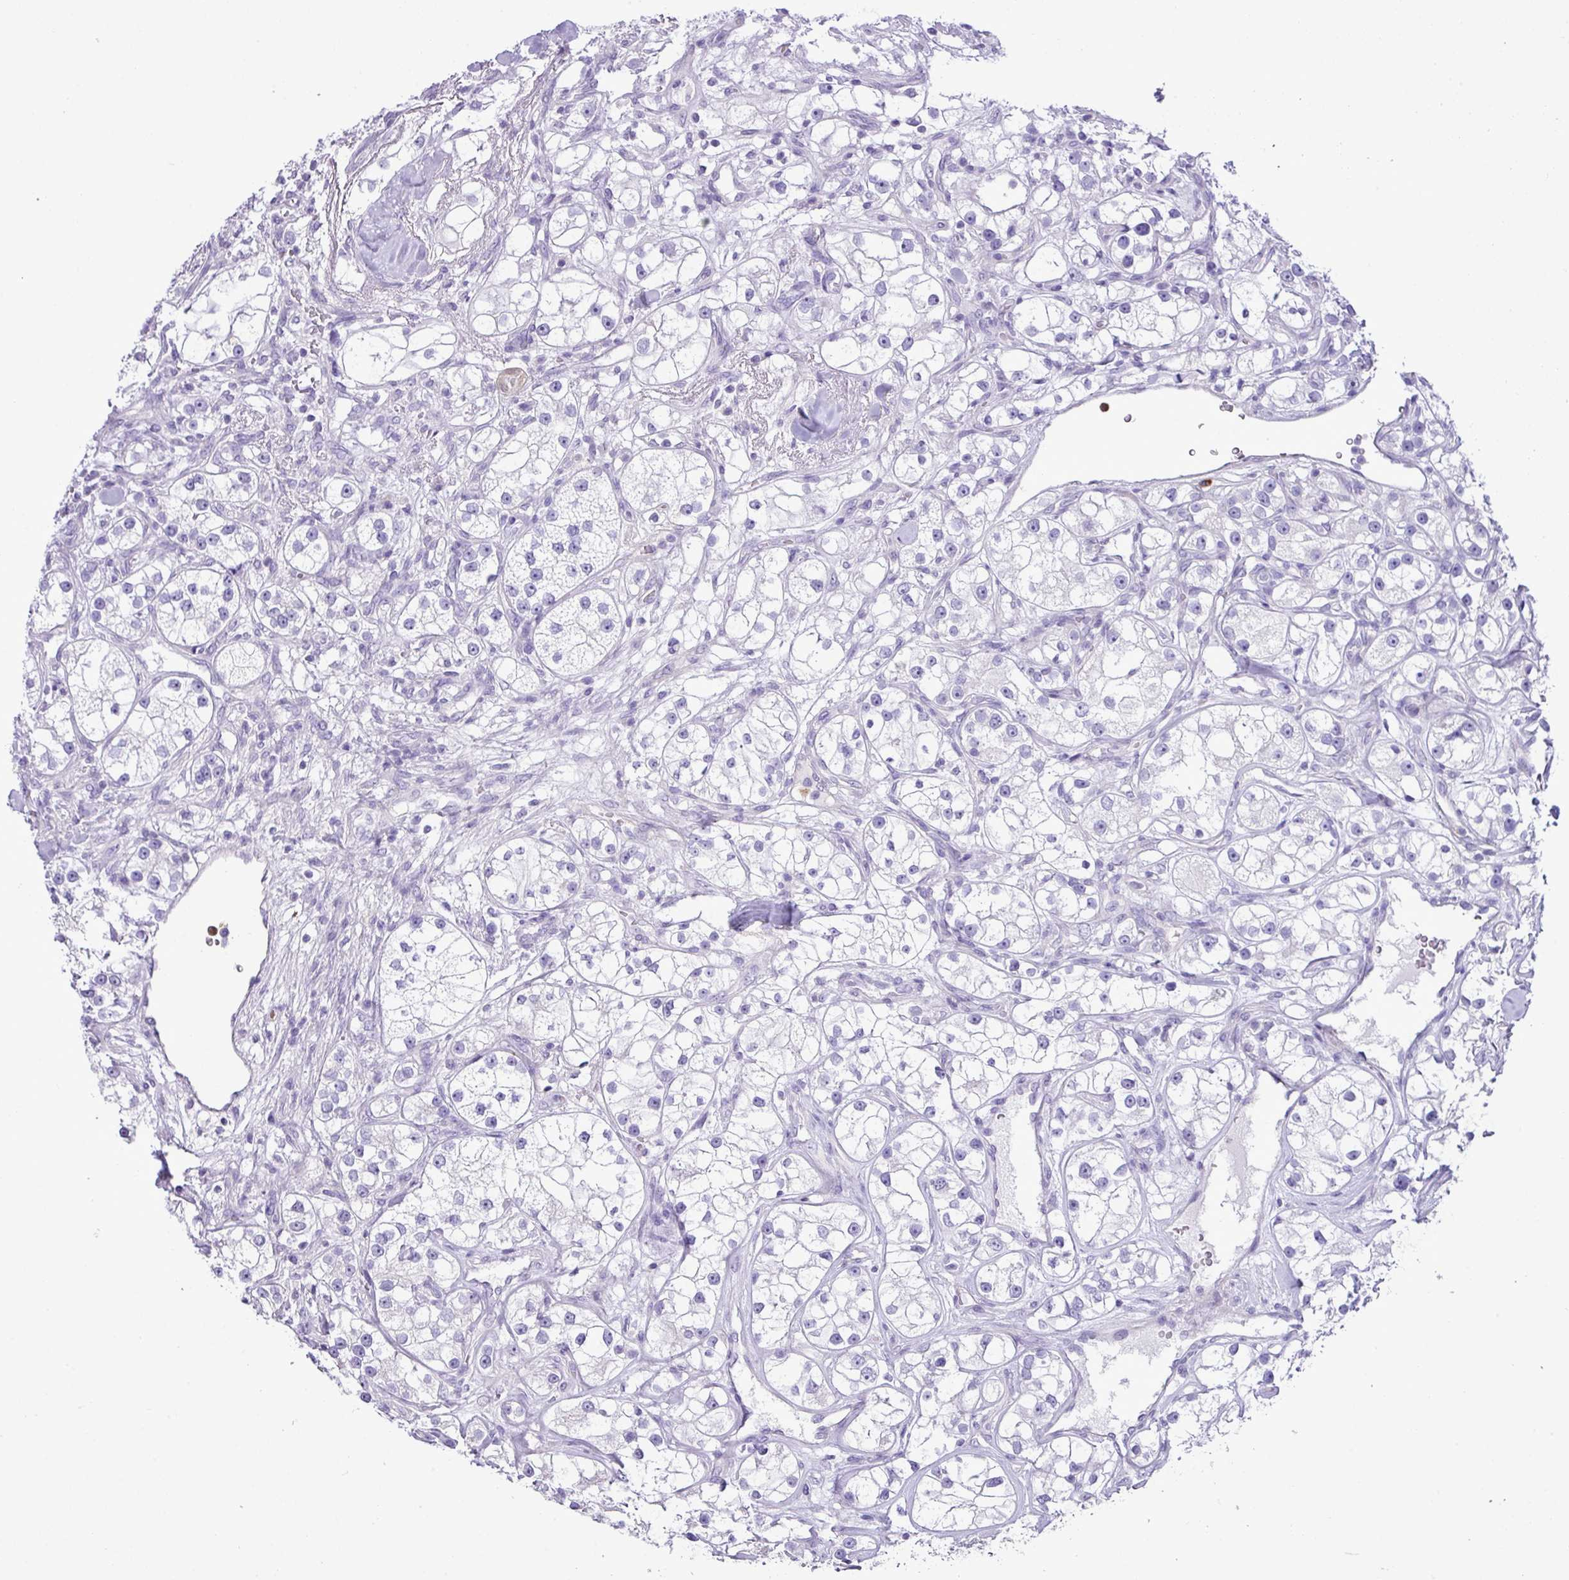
{"staining": {"intensity": "negative", "quantity": "none", "location": "none"}, "tissue": "renal cancer", "cell_type": "Tumor cells", "image_type": "cancer", "snomed": [{"axis": "morphology", "description": "Adenocarcinoma, NOS"}, {"axis": "topography", "description": "Kidney"}], "caption": "Renal cancer was stained to show a protein in brown. There is no significant expression in tumor cells. (Stains: DAB immunohistochemistry (IHC) with hematoxylin counter stain, Microscopy: brightfield microscopy at high magnification).", "gene": "ZSCAN5A", "patient": {"sex": "male", "age": 77}}